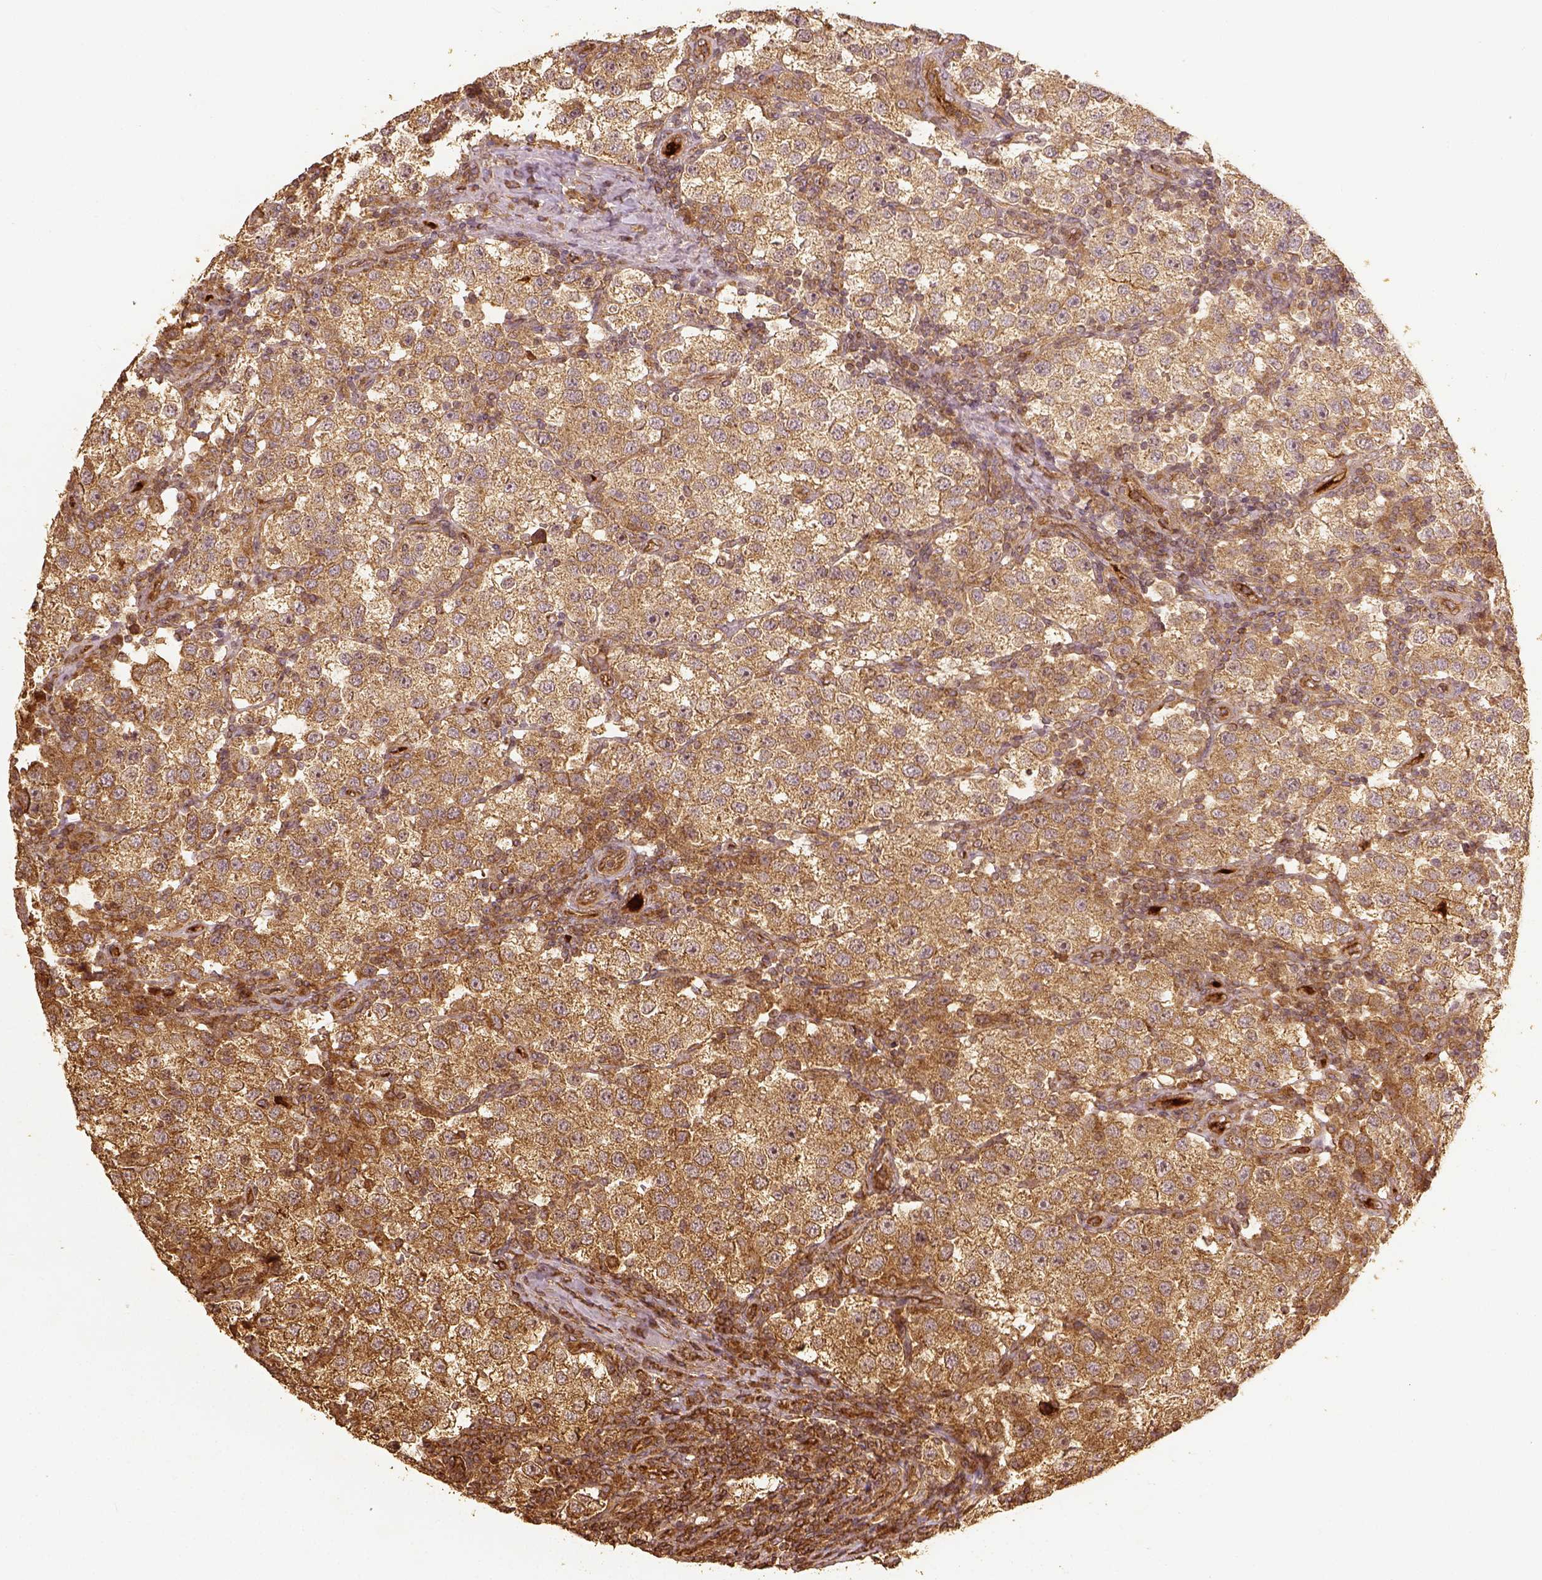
{"staining": {"intensity": "moderate", "quantity": ">75%", "location": "cytoplasmic/membranous"}, "tissue": "testis cancer", "cell_type": "Tumor cells", "image_type": "cancer", "snomed": [{"axis": "morphology", "description": "Seminoma, NOS"}, {"axis": "topography", "description": "Testis"}], "caption": "Protein expression analysis of testis cancer (seminoma) reveals moderate cytoplasmic/membranous expression in about >75% of tumor cells.", "gene": "VEGFA", "patient": {"sex": "male", "age": 37}}